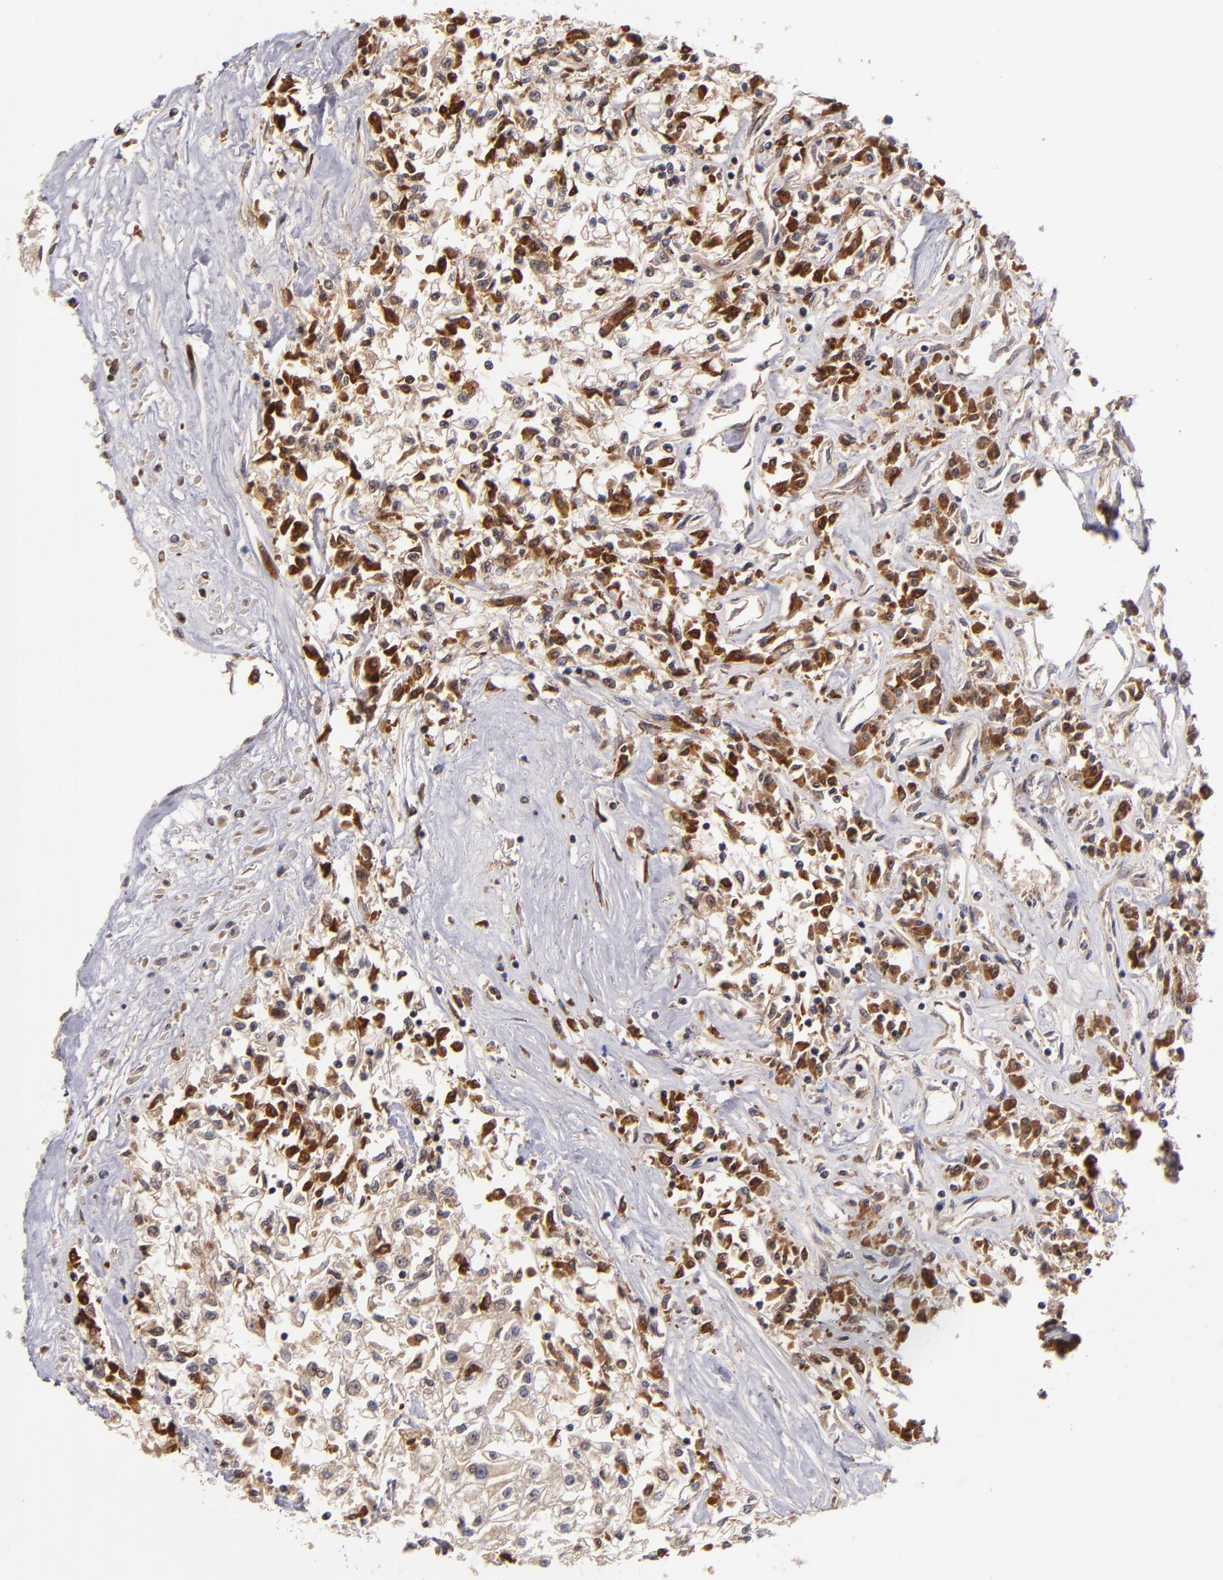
{"staining": {"intensity": "weak", "quantity": ">75%", "location": "cytoplasmic/membranous"}, "tissue": "renal cancer", "cell_type": "Tumor cells", "image_type": "cancer", "snomed": [{"axis": "morphology", "description": "Adenocarcinoma, NOS"}, {"axis": "topography", "description": "Kidney"}], "caption": "There is low levels of weak cytoplasmic/membranous positivity in tumor cells of adenocarcinoma (renal), as demonstrated by immunohistochemical staining (brown color).", "gene": "CASP1", "patient": {"sex": "male", "age": 78}}